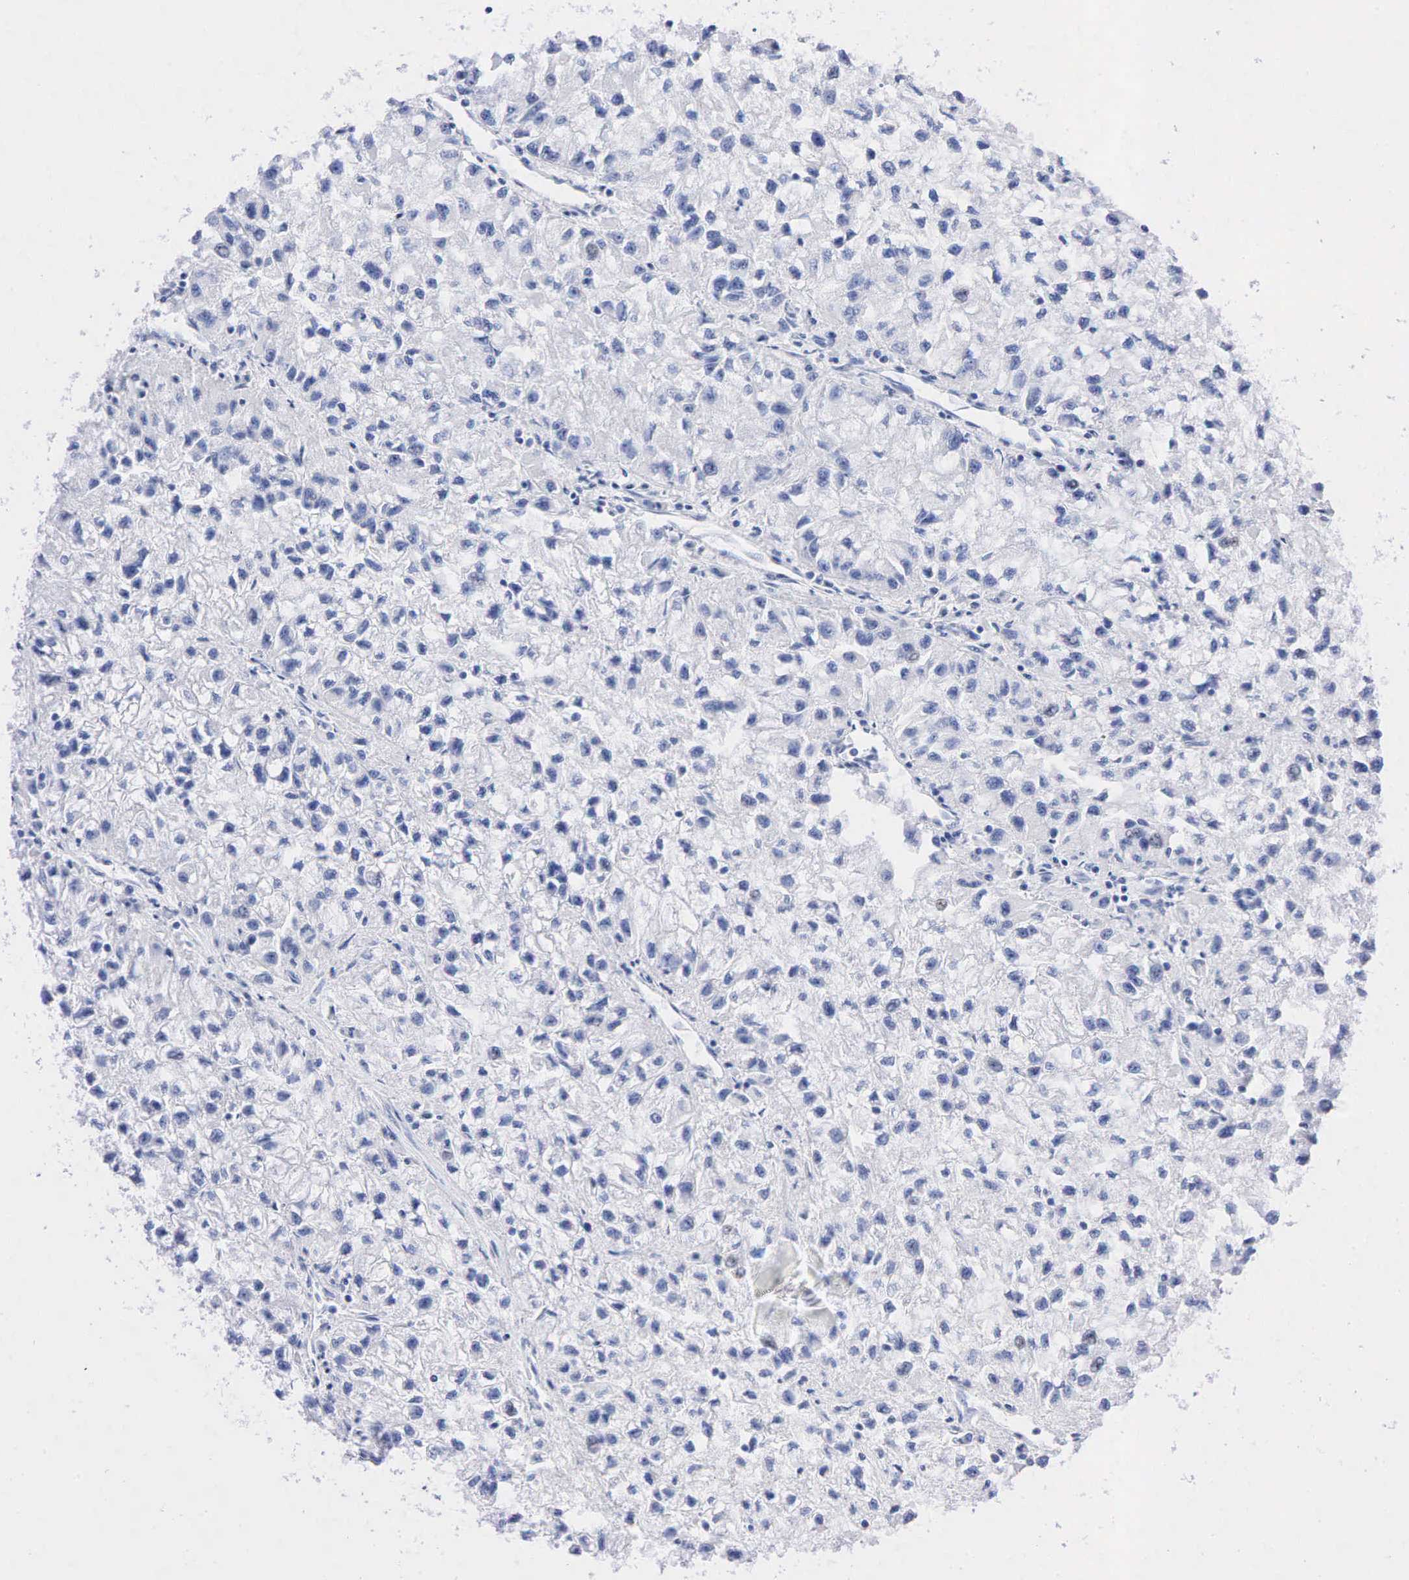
{"staining": {"intensity": "negative", "quantity": "none", "location": "none"}, "tissue": "renal cancer", "cell_type": "Tumor cells", "image_type": "cancer", "snomed": [{"axis": "morphology", "description": "Adenocarcinoma, NOS"}, {"axis": "topography", "description": "Kidney"}], "caption": "DAB (3,3'-diaminobenzidine) immunohistochemical staining of adenocarcinoma (renal) demonstrates no significant staining in tumor cells. Brightfield microscopy of immunohistochemistry (IHC) stained with DAB (3,3'-diaminobenzidine) (brown) and hematoxylin (blue), captured at high magnification.", "gene": "PTH", "patient": {"sex": "male", "age": 59}}